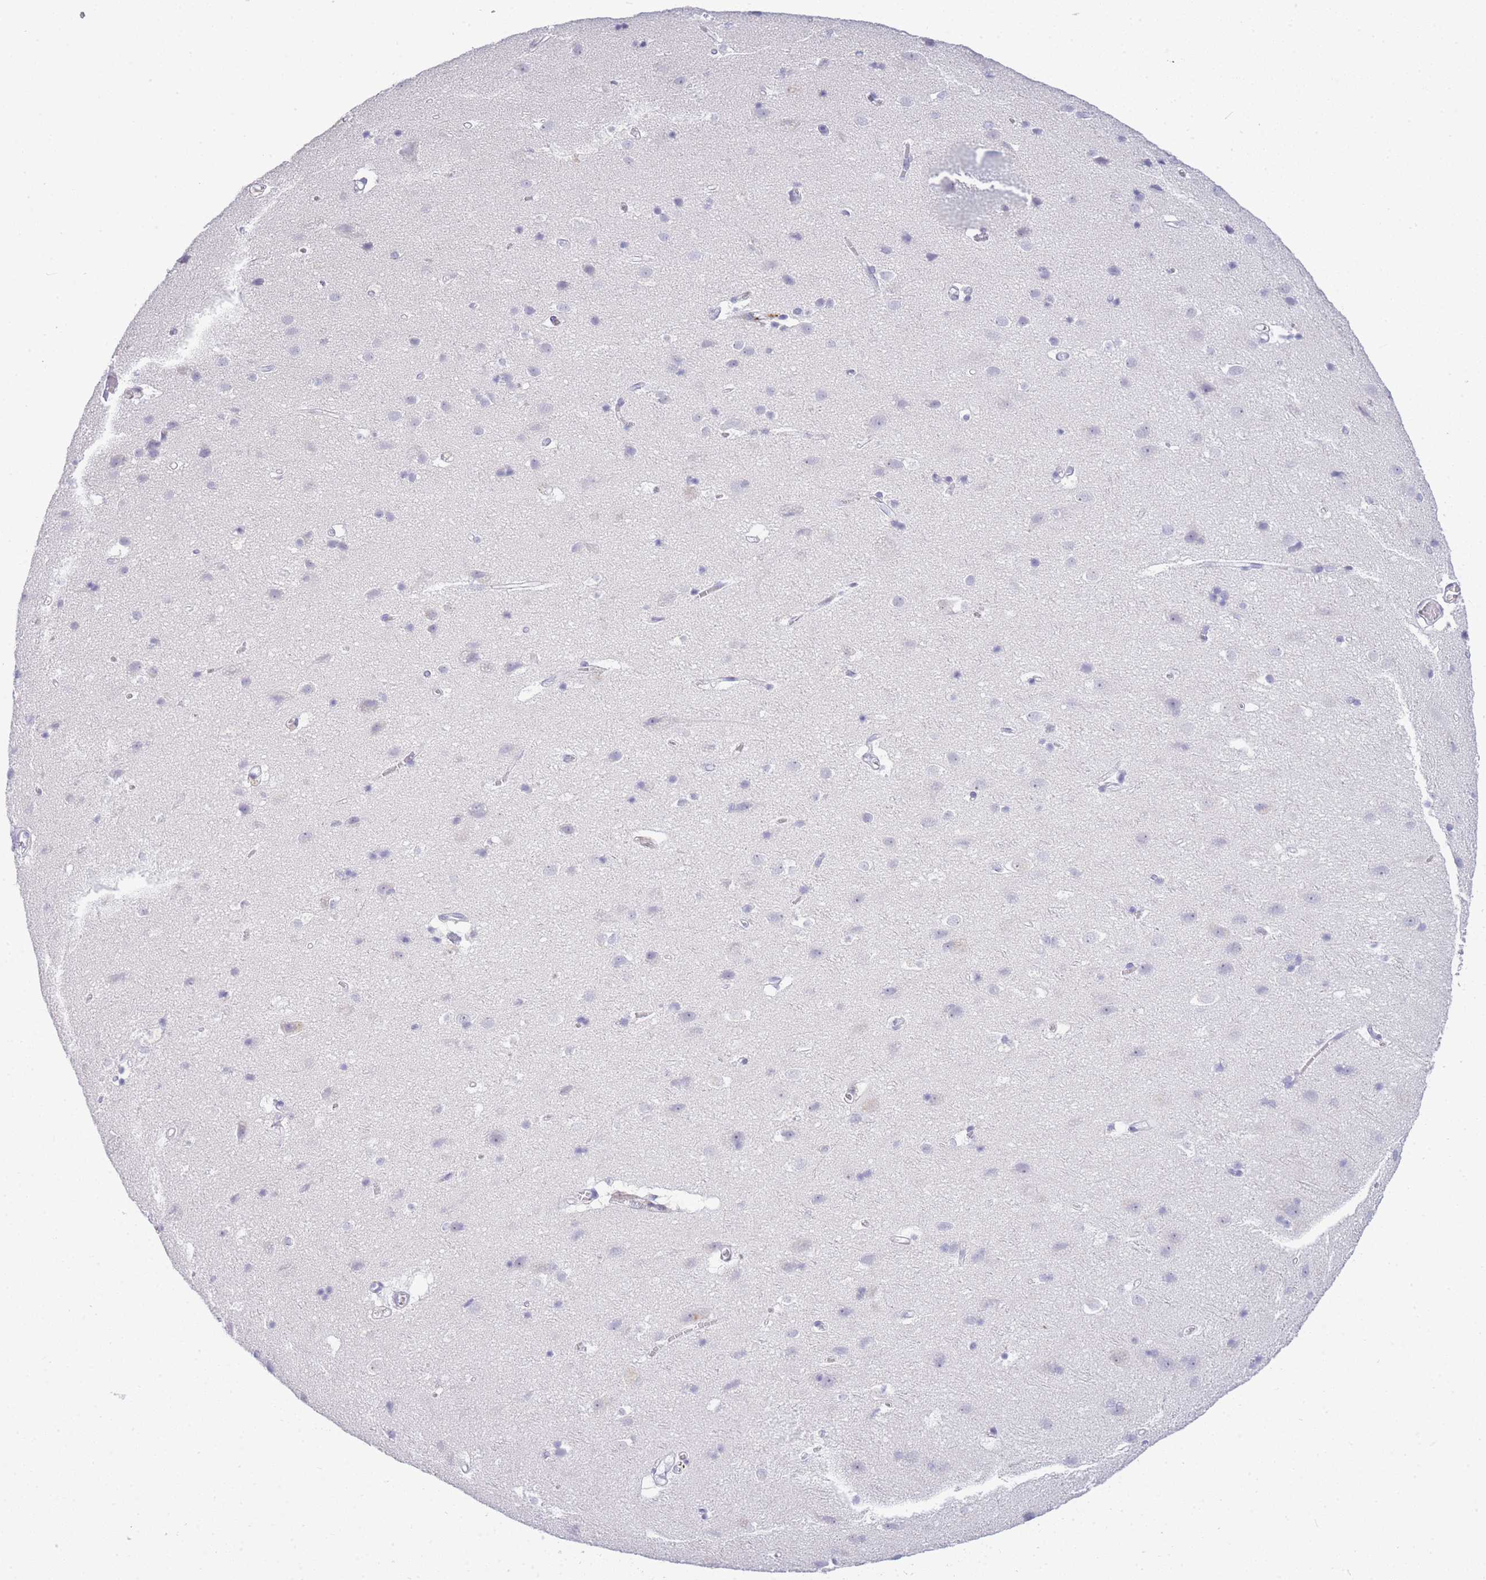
{"staining": {"intensity": "negative", "quantity": "none", "location": "none"}, "tissue": "cerebral cortex", "cell_type": "Endothelial cells", "image_type": "normal", "snomed": [{"axis": "morphology", "description": "Normal tissue, NOS"}, {"axis": "topography", "description": "Cerebral cortex"}], "caption": "IHC of normal human cerebral cortex shows no positivity in endothelial cells.", "gene": "RHO", "patient": {"sex": "male", "age": 54}}